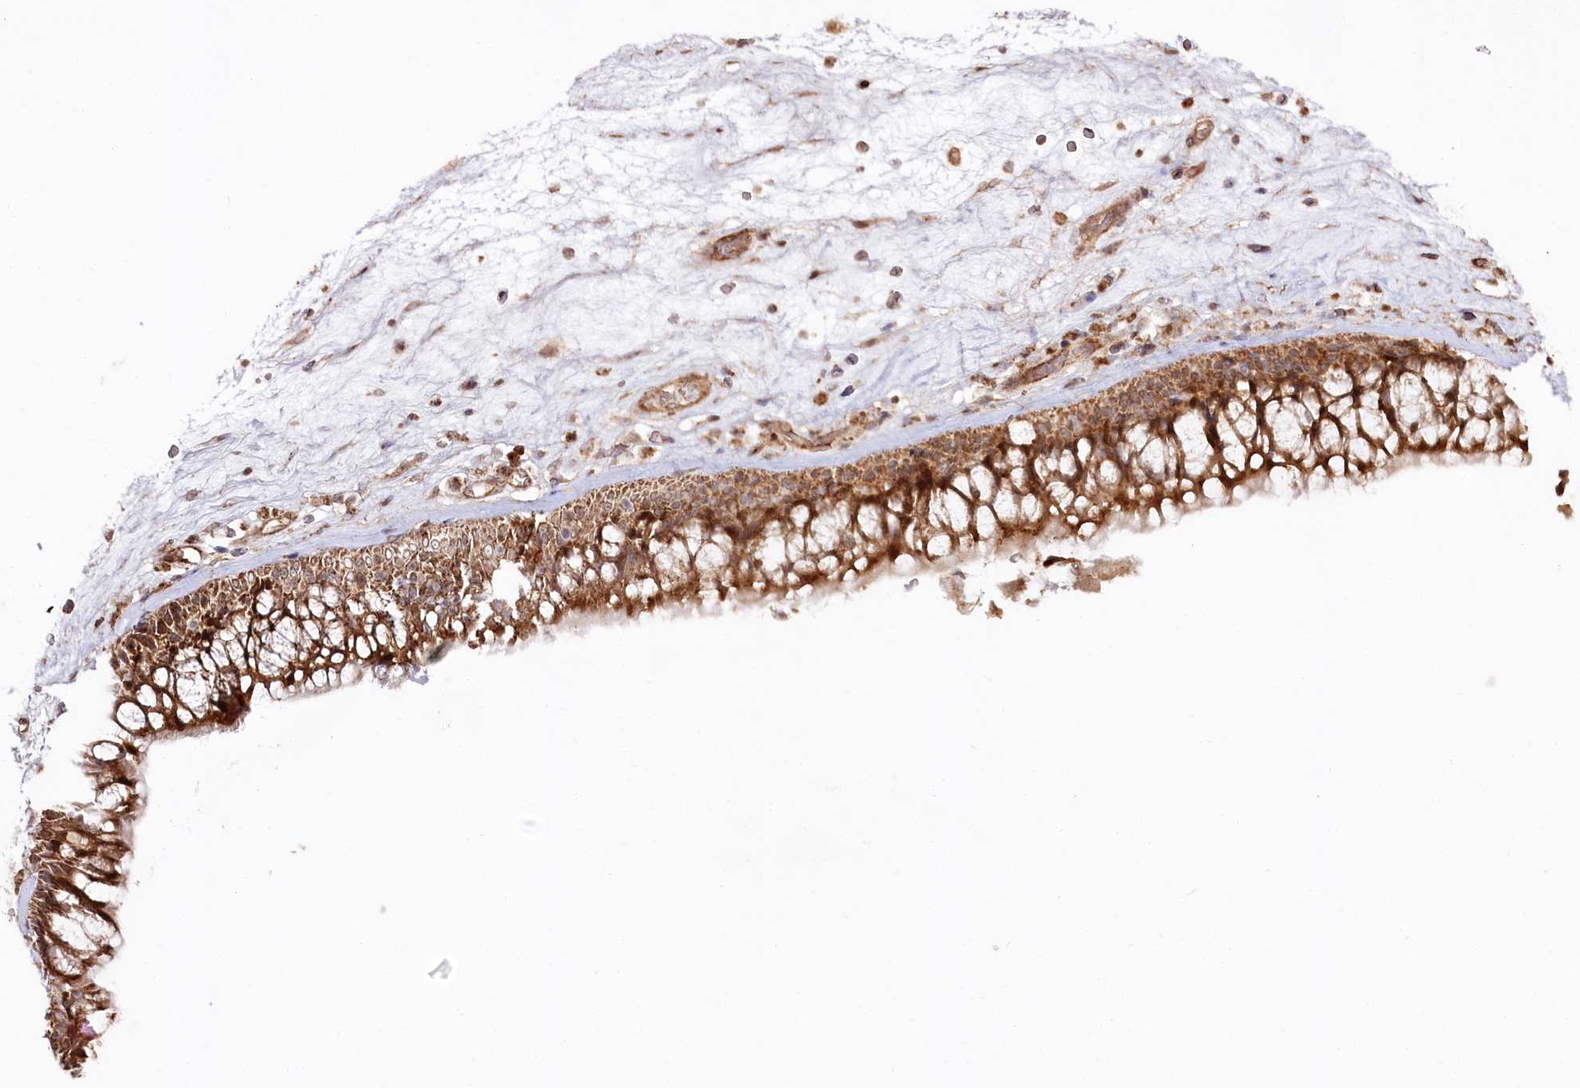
{"staining": {"intensity": "moderate", "quantity": ">75%", "location": "cytoplasmic/membranous"}, "tissue": "nasopharynx", "cell_type": "Respiratory epithelial cells", "image_type": "normal", "snomed": [{"axis": "morphology", "description": "Normal tissue, NOS"}, {"axis": "morphology", "description": "Inflammation, NOS"}, {"axis": "morphology", "description": "Malignant melanoma, Metastatic site"}, {"axis": "topography", "description": "Nasopharynx"}], "caption": "DAB immunohistochemical staining of normal nasopharynx displays moderate cytoplasmic/membranous protein expression in about >75% of respiratory epithelial cells. Immunohistochemistry stains the protein of interest in brown and the nuclei are stained blue.", "gene": "REXO2", "patient": {"sex": "male", "age": 70}}